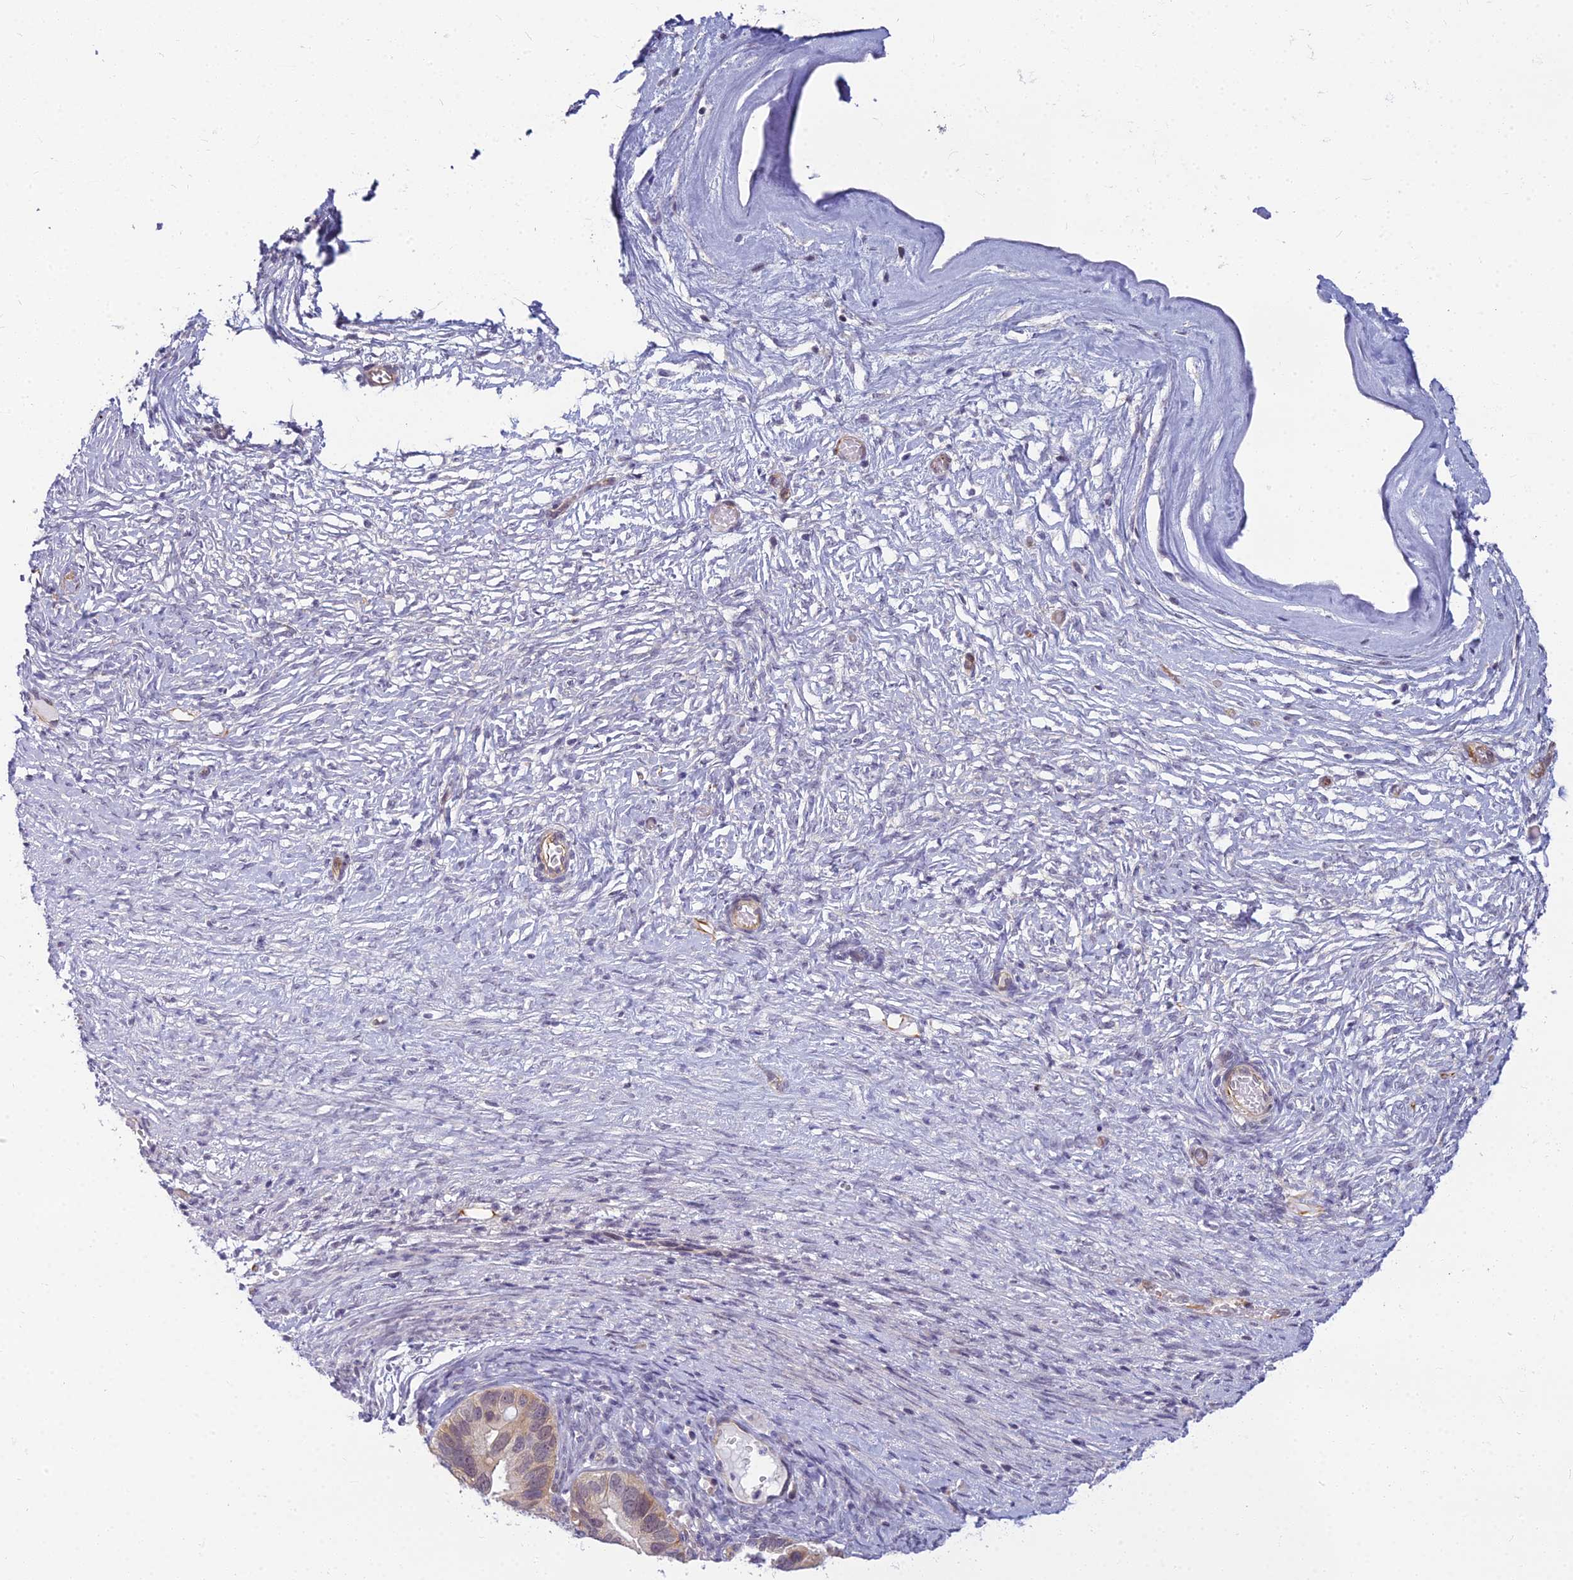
{"staining": {"intensity": "weak", "quantity": "<25%", "location": "cytoplasmic/membranous,nuclear"}, "tissue": "ovarian cancer", "cell_type": "Tumor cells", "image_type": "cancer", "snomed": [{"axis": "morphology", "description": "Cystadenocarcinoma, serous, NOS"}, {"axis": "topography", "description": "Ovary"}], "caption": "Image shows no protein expression in tumor cells of ovarian cancer tissue. (DAB (3,3'-diaminobenzidine) IHC with hematoxylin counter stain).", "gene": "RGL3", "patient": {"sex": "female", "age": 56}}